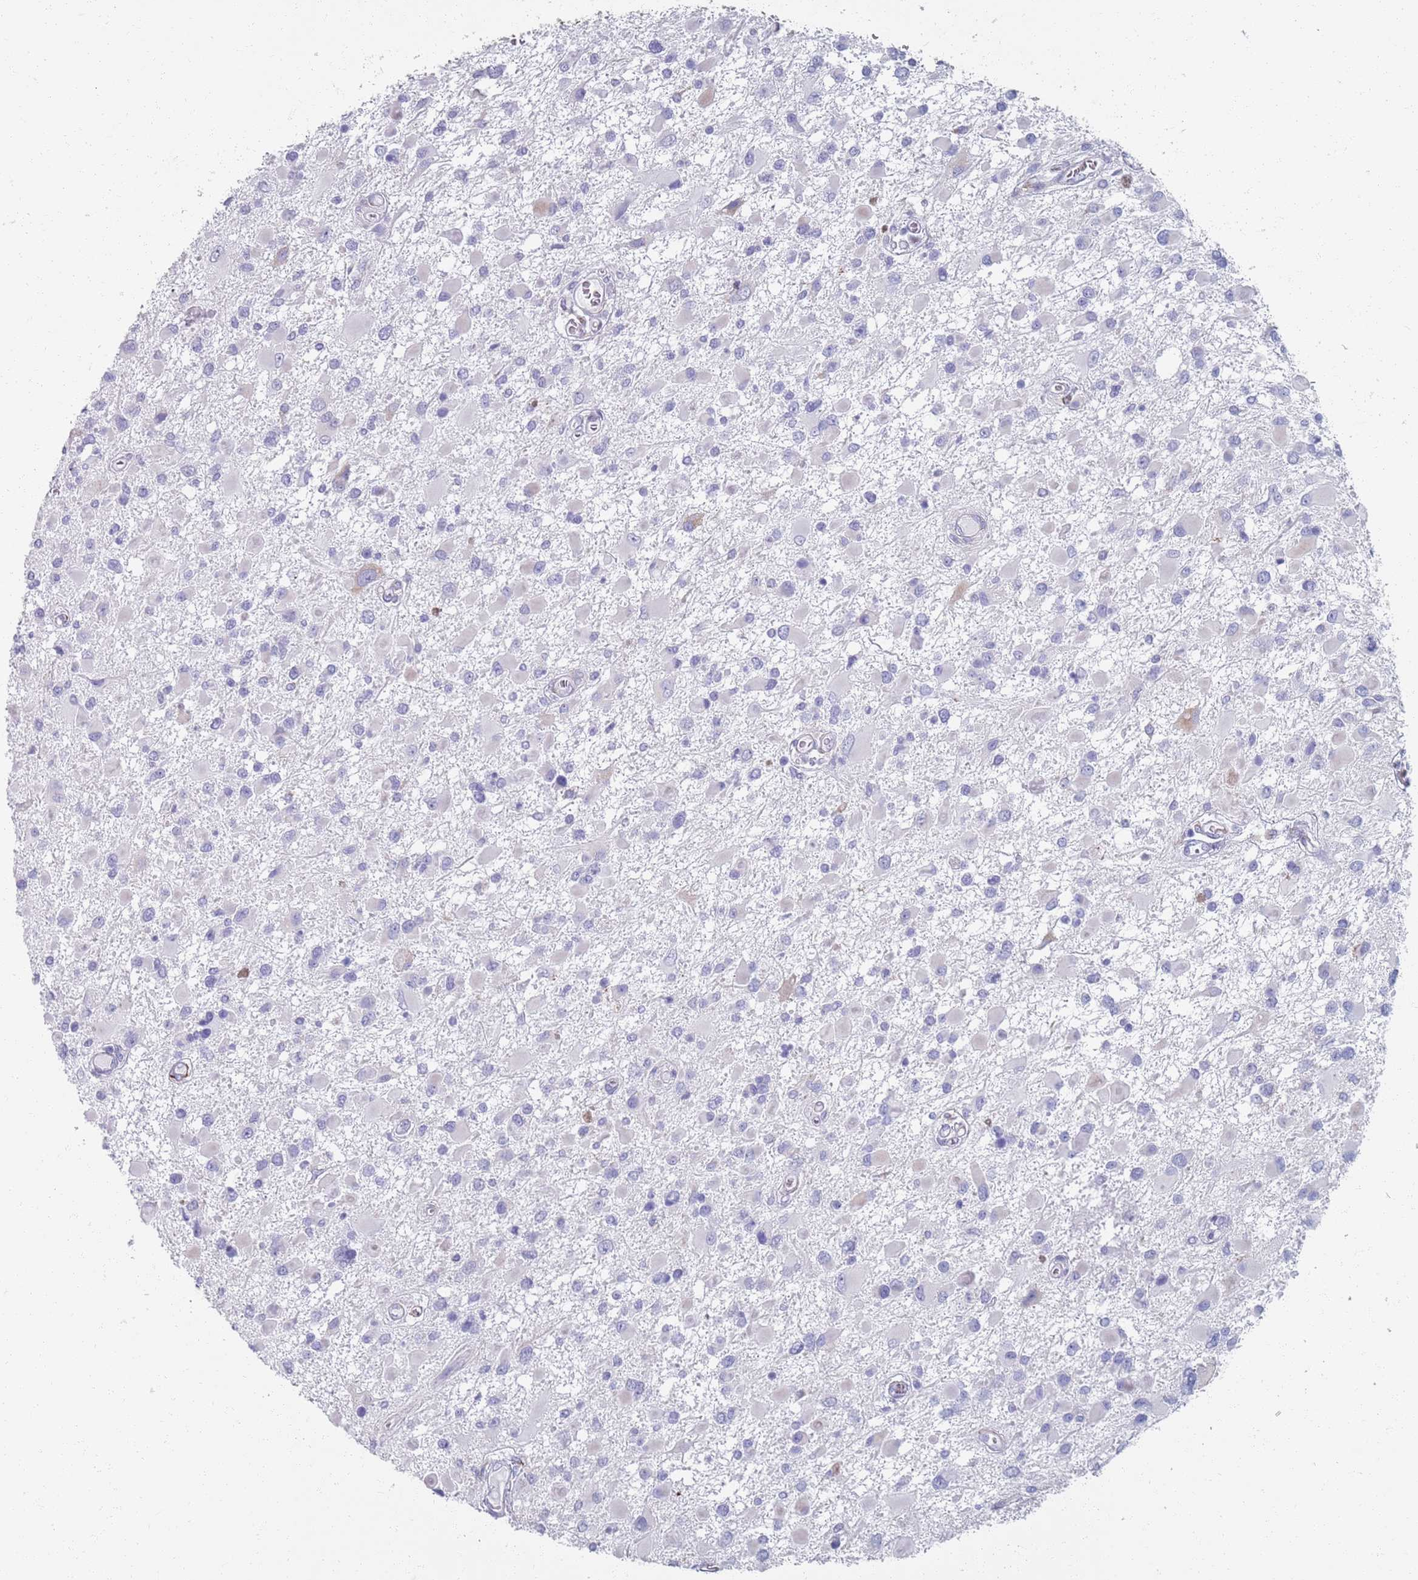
{"staining": {"intensity": "negative", "quantity": "none", "location": "none"}, "tissue": "glioma", "cell_type": "Tumor cells", "image_type": "cancer", "snomed": [{"axis": "morphology", "description": "Glioma, malignant, High grade"}, {"axis": "topography", "description": "Brain"}], "caption": "This is an IHC image of human glioma. There is no positivity in tumor cells.", "gene": "PLOD1", "patient": {"sex": "male", "age": 53}}